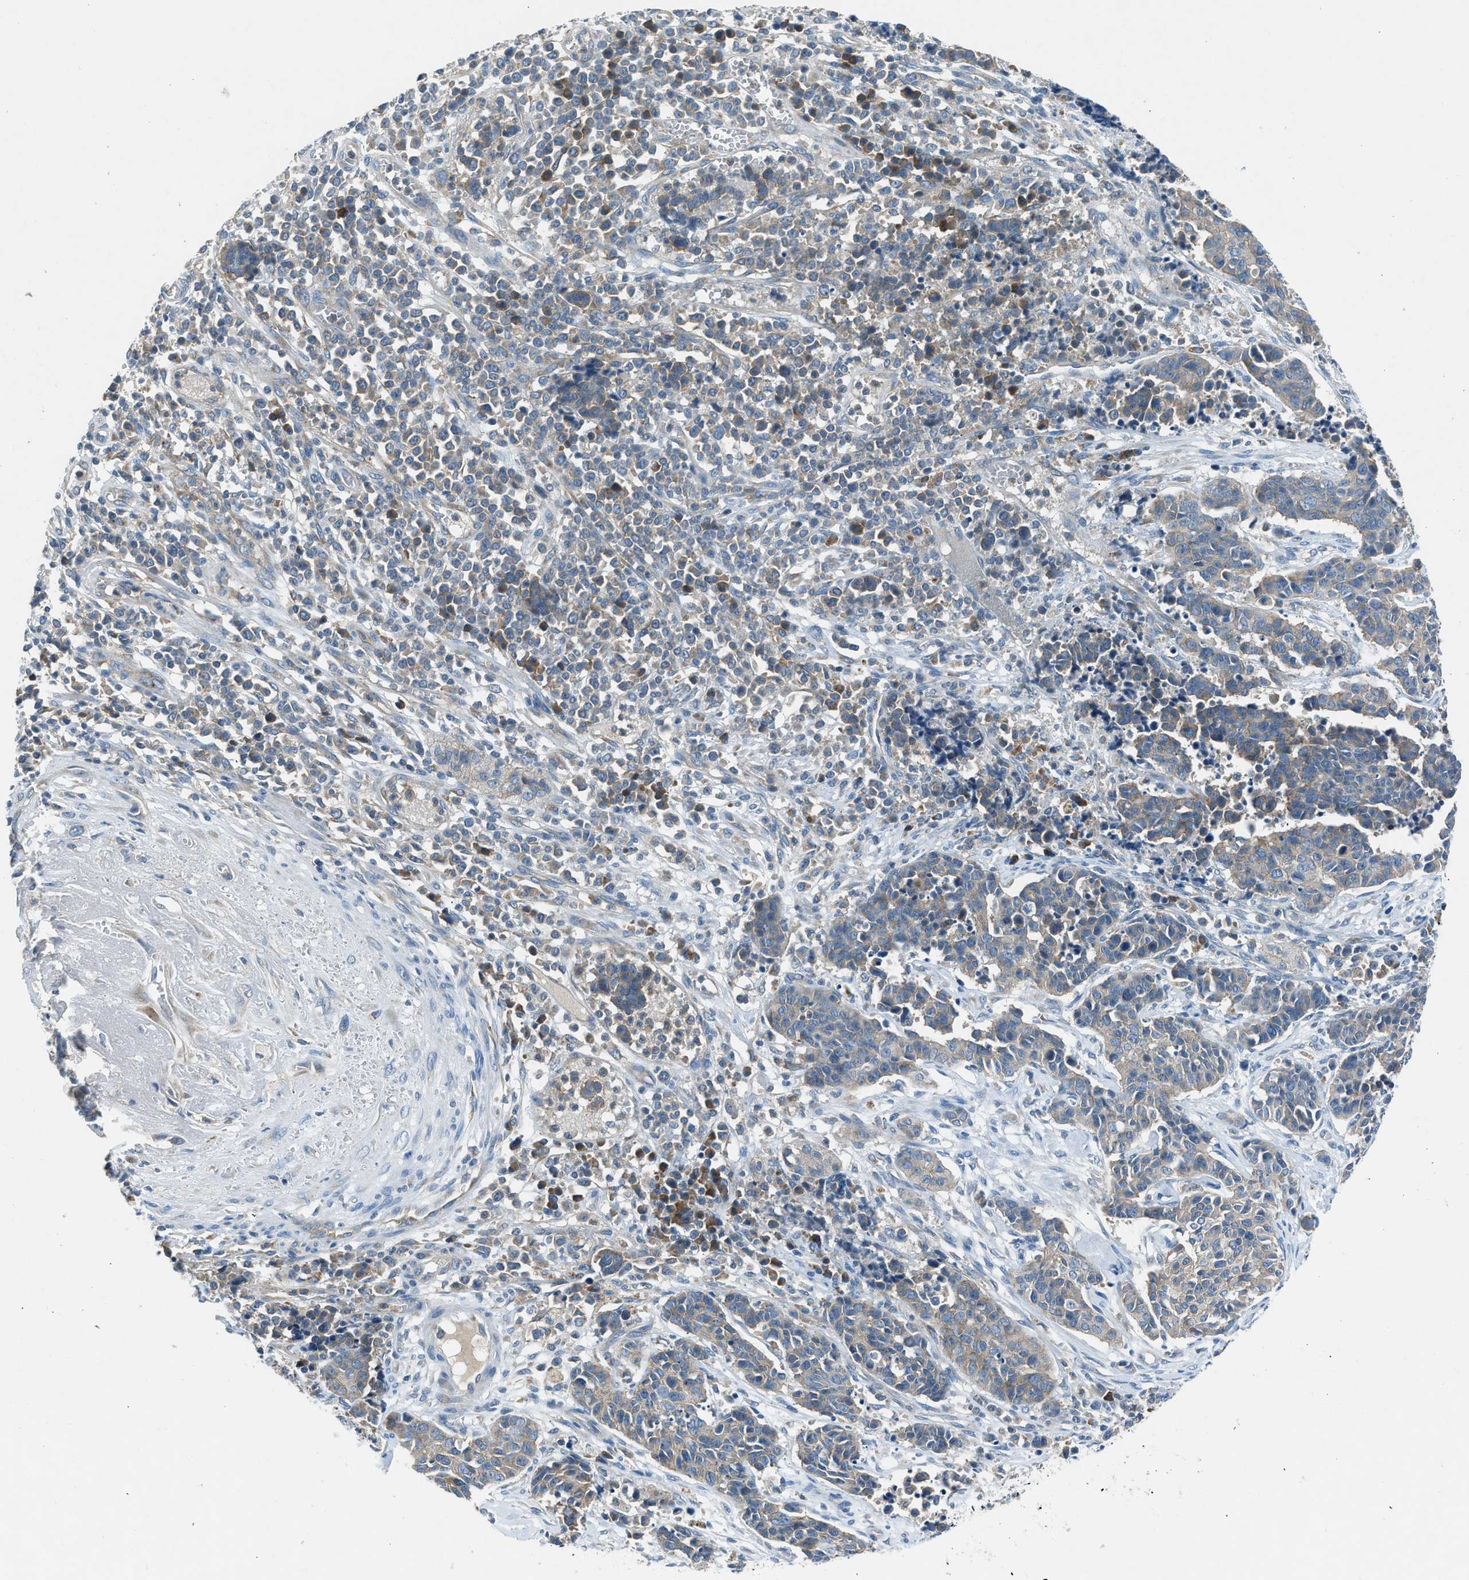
{"staining": {"intensity": "weak", "quantity": ">75%", "location": "cytoplasmic/membranous"}, "tissue": "cervical cancer", "cell_type": "Tumor cells", "image_type": "cancer", "snomed": [{"axis": "morphology", "description": "Squamous cell carcinoma, NOS"}, {"axis": "topography", "description": "Cervix"}], "caption": "DAB (3,3'-diaminobenzidine) immunohistochemical staining of human cervical squamous cell carcinoma exhibits weak cytoplasmic/membranous protein positivity in about >75% of tumor cells.", "gene": "BMP1", "patient": {"sex": "female", "age": 35}}